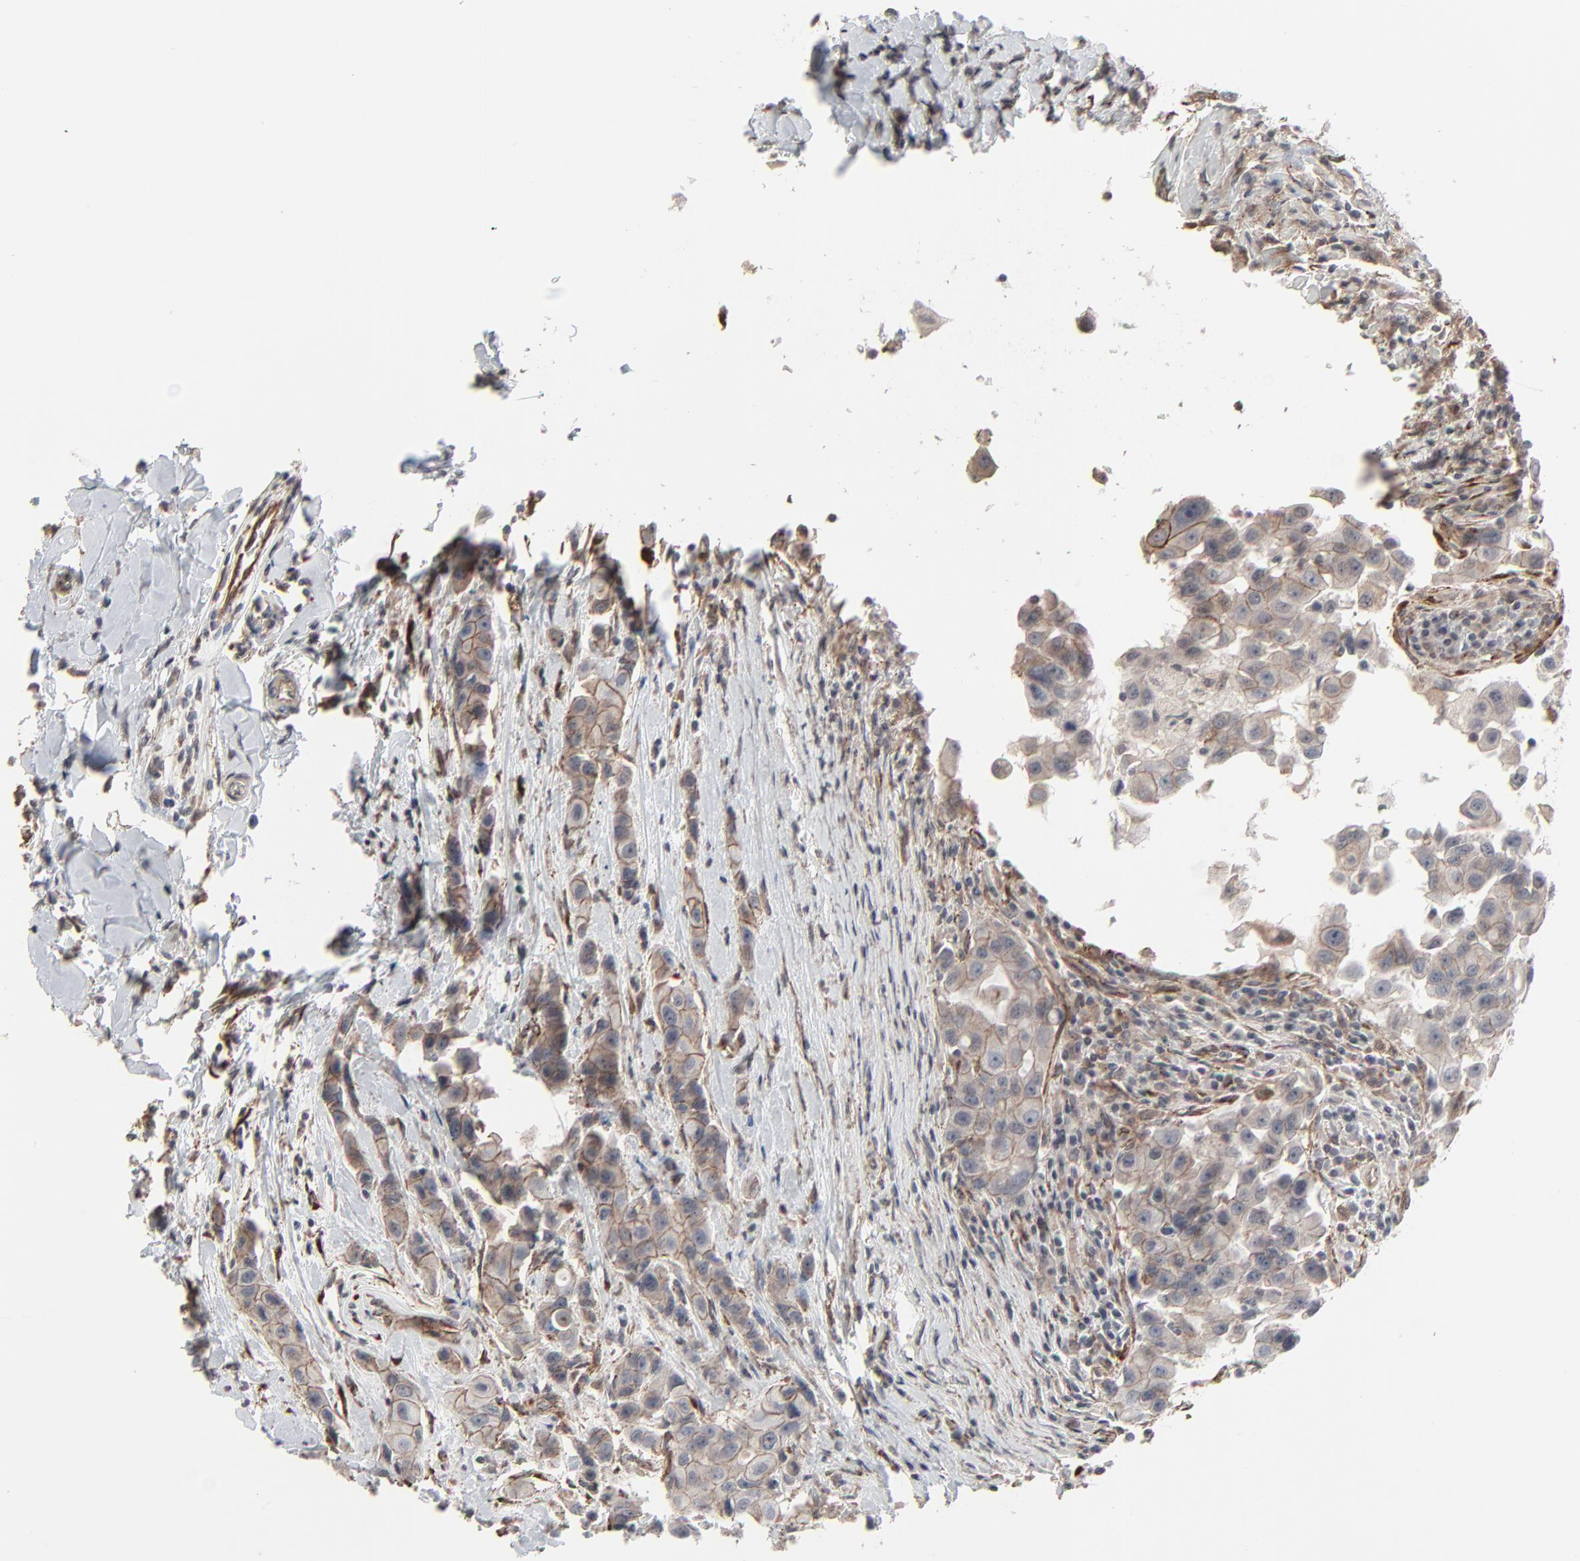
{"staining": {"intensity": "weak", "quantity": ">75%", "location": "cytoplasmic/membranous"}, "tissue": "breast cancer", "cell_type": "Tumor cells", "image_type": "cancer", "snomed": [{"axis": "morphology", "description": "Duct carcinoma"}, {"axis": "topography", "description": "Breast"}], "caption": "DAB (3,3'-diaminobenzidine) immunohistochemical staining of human infiltrating ductal carcinoma (breast) reveals weak cytoplasmic/membranous protein expression in approximately >75% of tumor cells.", "gene": "CTNND1", "patient": {"sex": "female", "age": 27}}